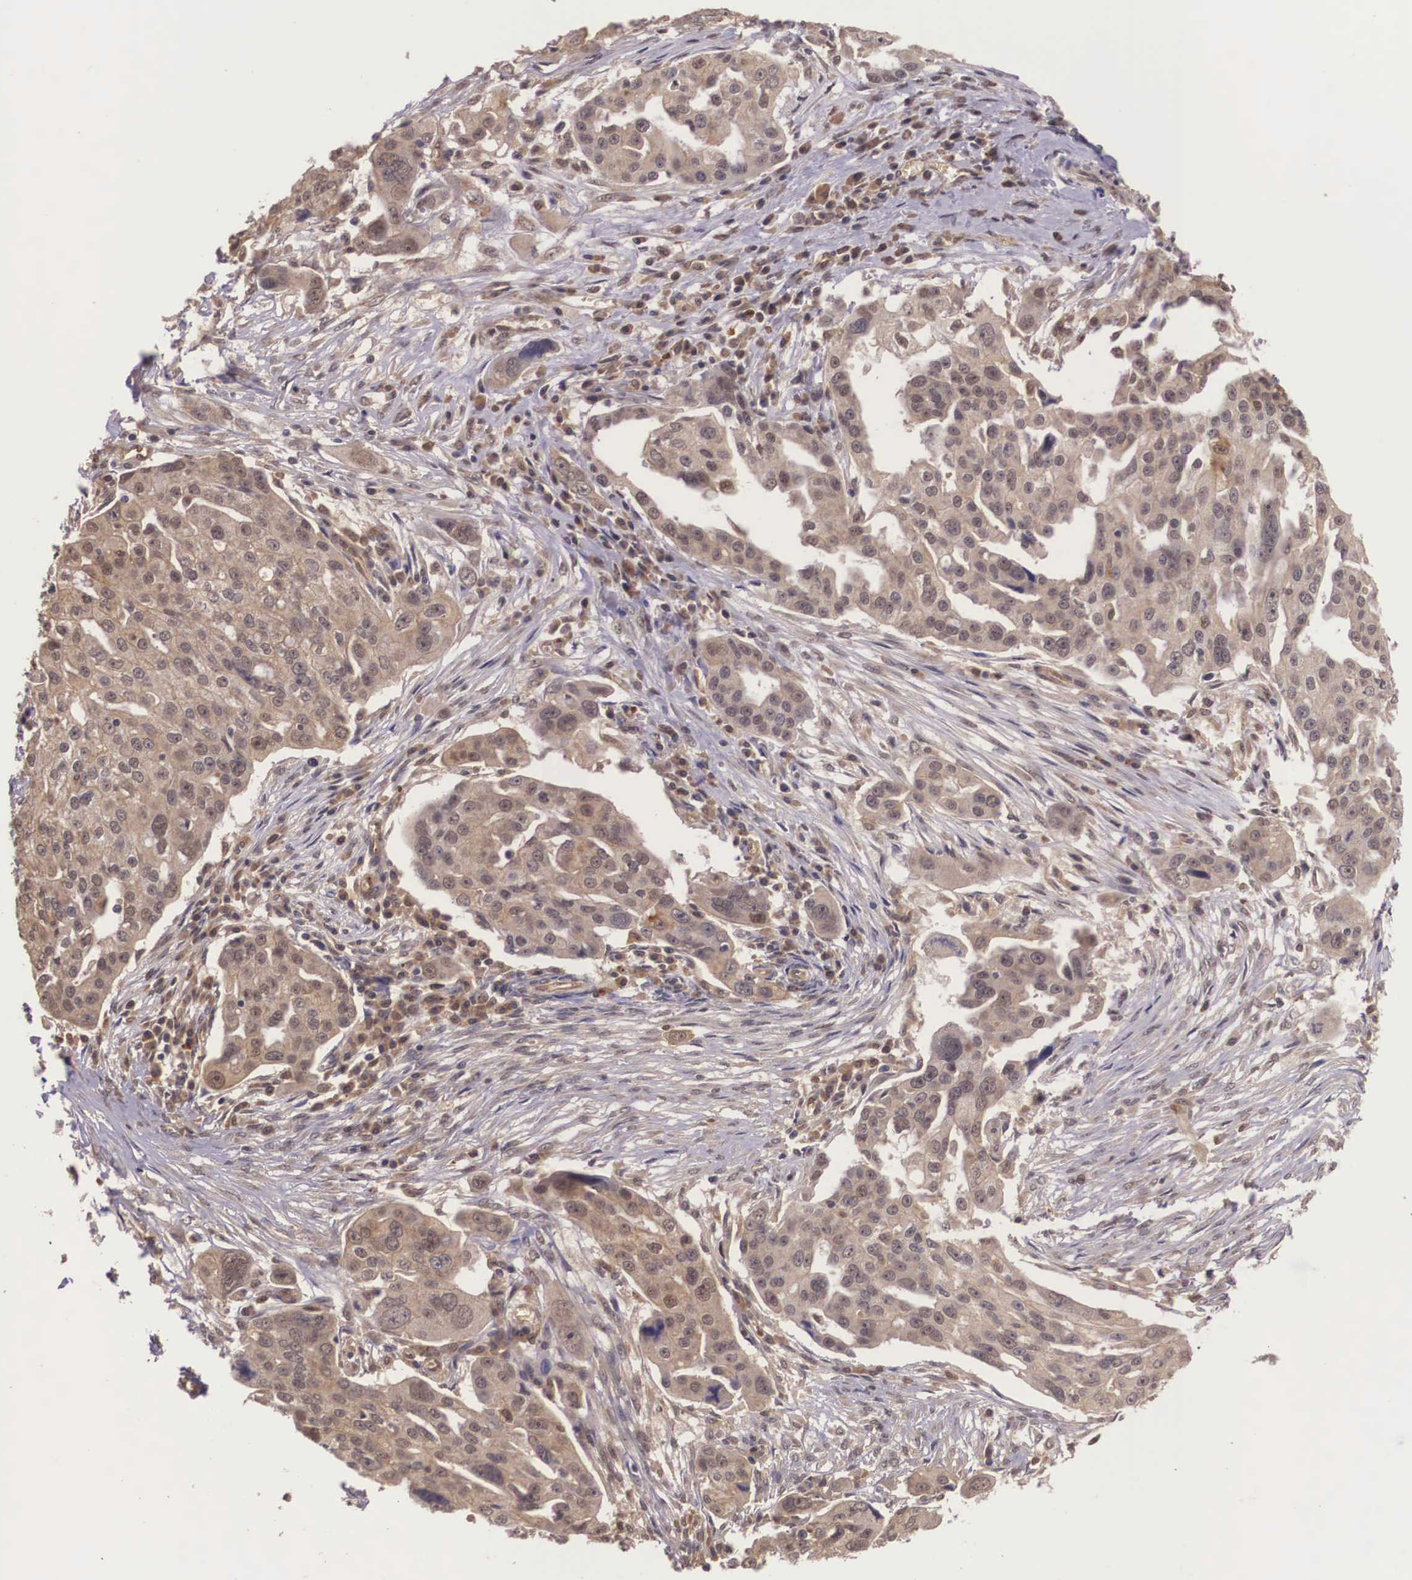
{"staining": {"intensity": "moderate", "quantity": ">75%", "location": "cytoplasmic/membranous"}, "tissue": "ovarian cancer", "cell_type": "Tumor cells", "image_type": "cancer", "snomed": [{"axis": "morphology", "description": "Carcinoma, endometroid"}, {"axis": "topography", "description": "Ovary"}], "caption": "Immunohistochemical staining of human ovarian cancer demonstrates moderate cytoplasmic/membranous protein positivity in about >75% of tumor cells.", "gene": "VASH1", "patient": {"sex": "female", "age": 75}}